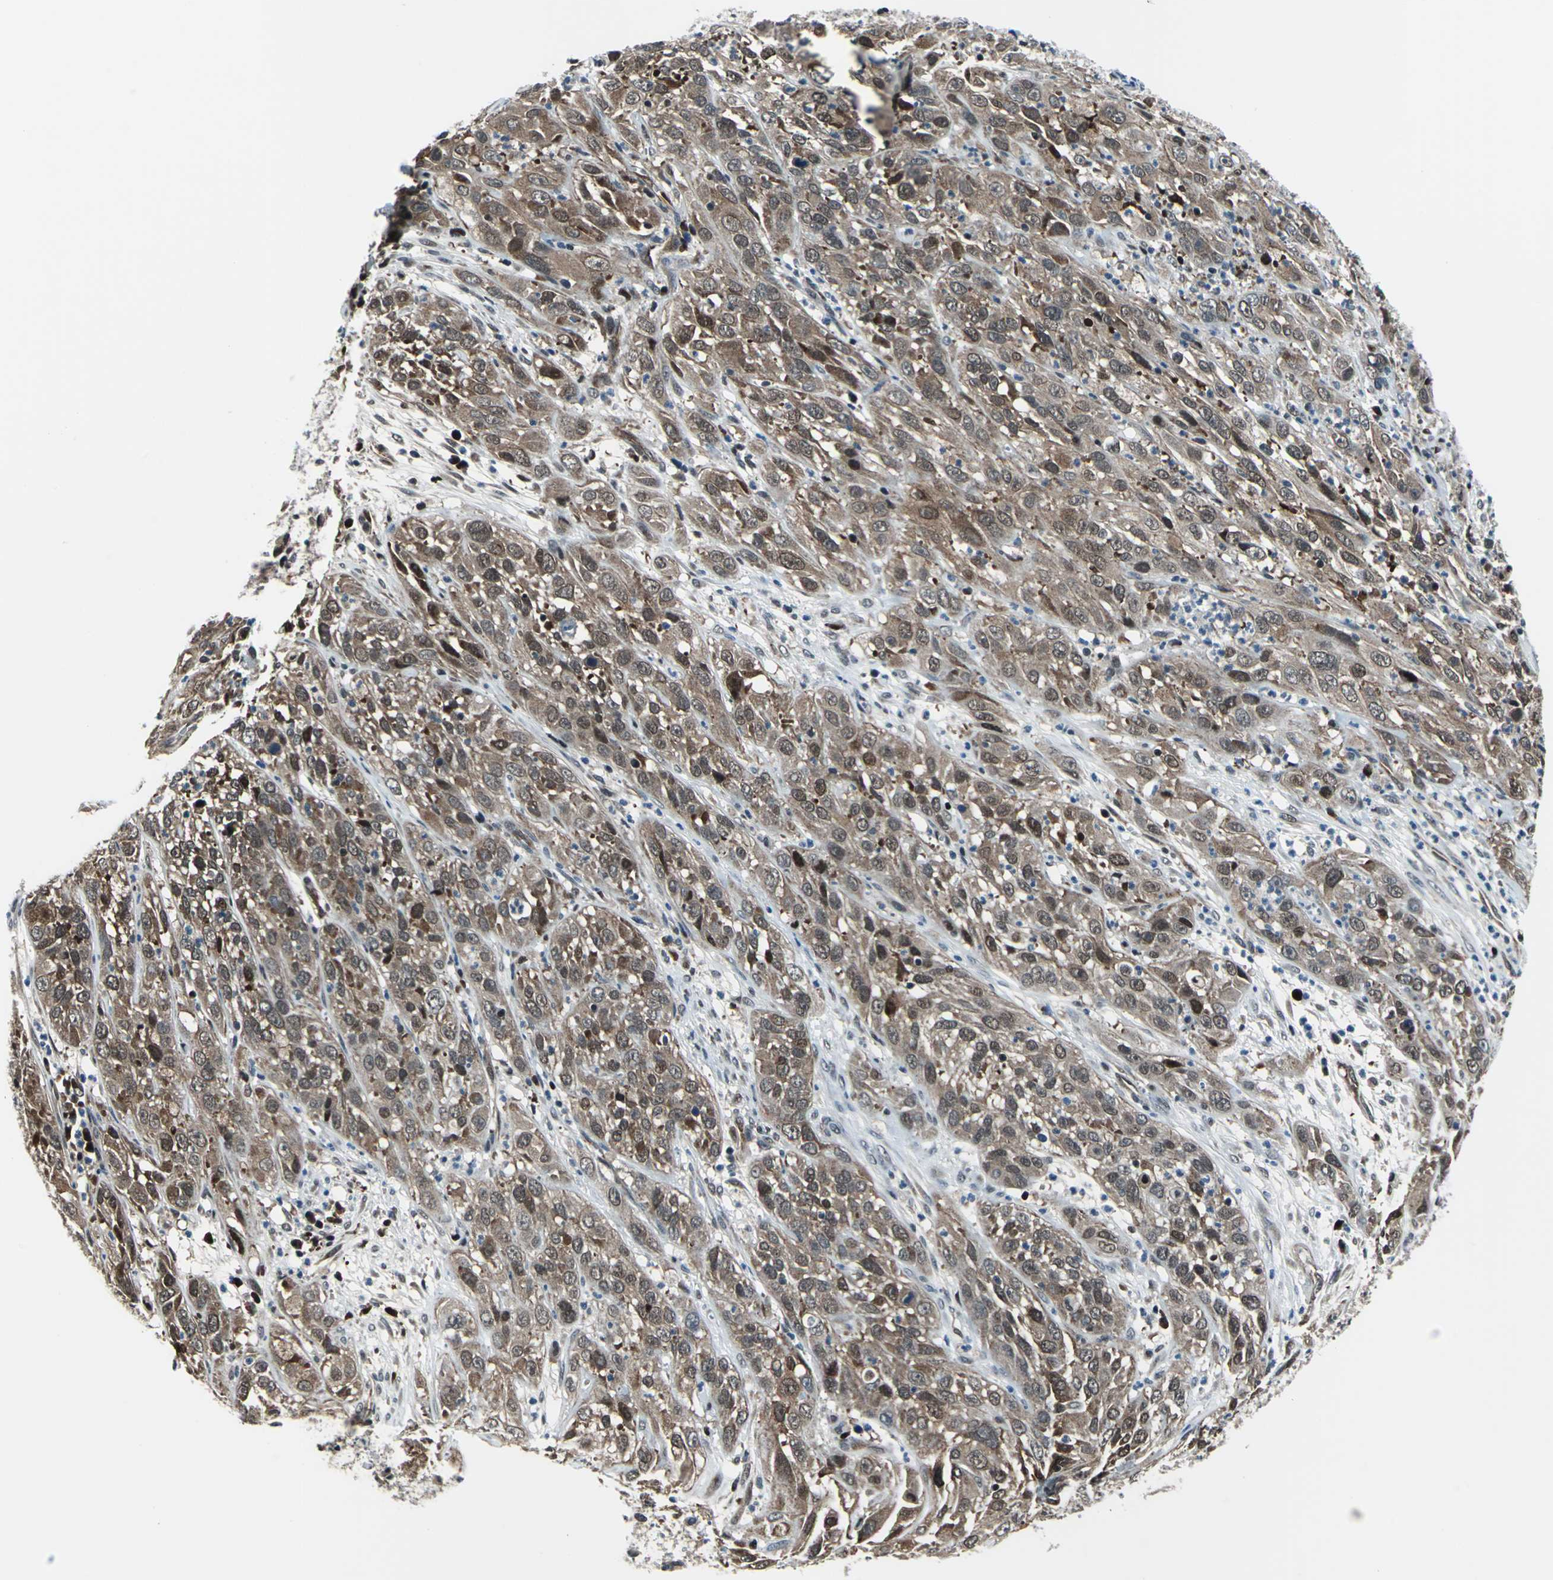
{"staining": {"intensity": "moderate", "quantity": ">75%", "location": "cytoplasmic/membranous,nuclear"}, "tissue": "cervical cancer", "cell_type": "Tumor cells", "image_type": "cancer", "snomed": [{"axis": "morphology", "description": "Squamous cell carcinoma, NOS"}, {"axis": "topography", "description": "Cervix"}], "caption": "Human squamous cell carcinoma (cervical) stained with a protein marker reveals moderate staining in tumor cells.", "gene": "POLR3K", "patient": {"sex": "female", "age": 32}}